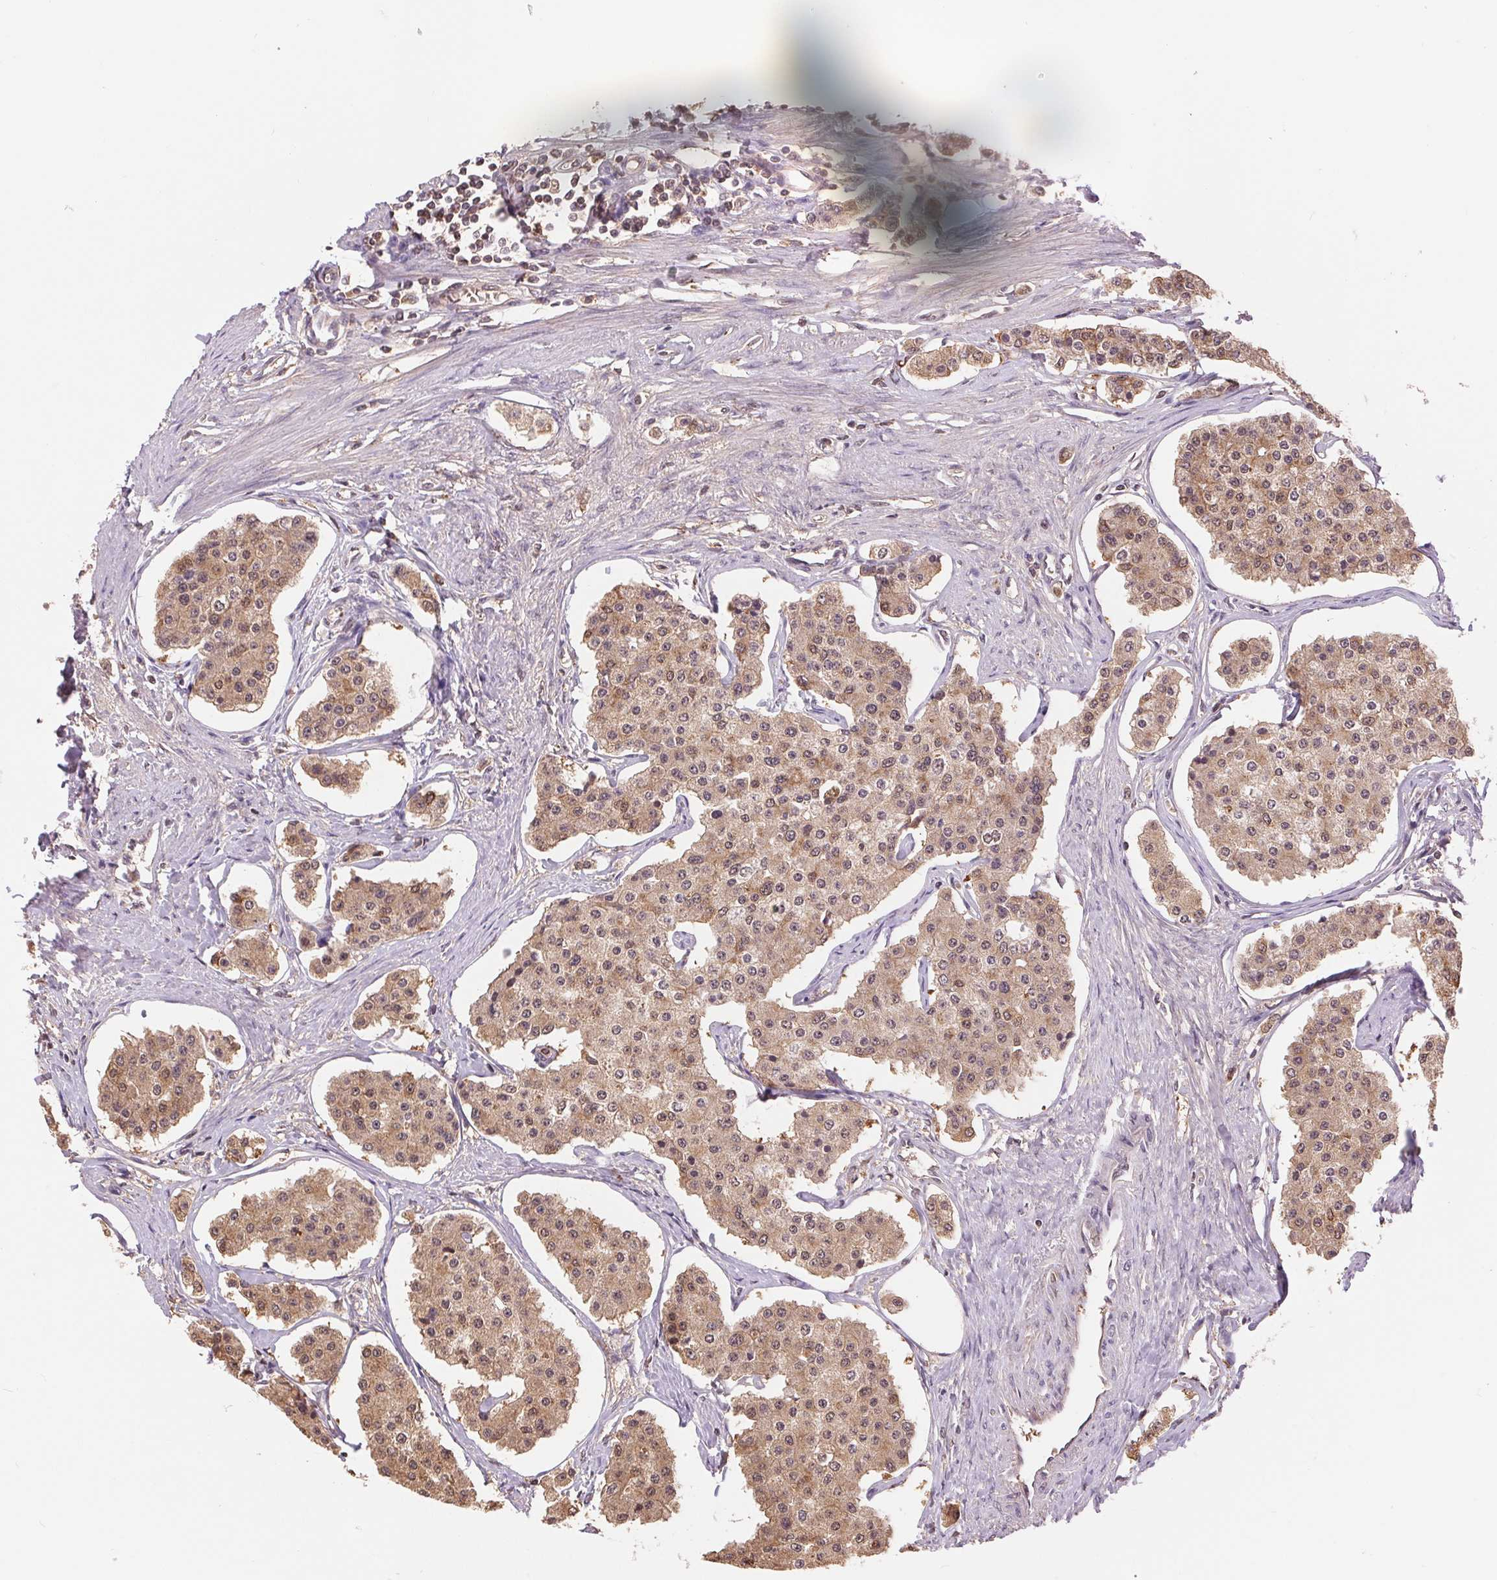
{"staining": {"intensity": "moderate", "quantity": ">75%", "location": "cytoplasmic/membranous,nuclear"}, "tissue": "carcinoid", "cell_type": "Tumor cells", "image_type": "cancer", "snomed": [{"axis": "morphology", "description": "Carcinoid, malignant, NOS"}, {"axis": "topography", "description": "Small intestine"}], "caption": "The photomicrograph reveals a brown stain indicating the presence of a protein in the cytoplasmic/membranous and nuclear of tumor cells in malignant carcinoid. The protein is shown in brown color, while the nuclei are stained blue.", "gene": "TMEM273", "patient": {"sex": "female", "age": 65}}